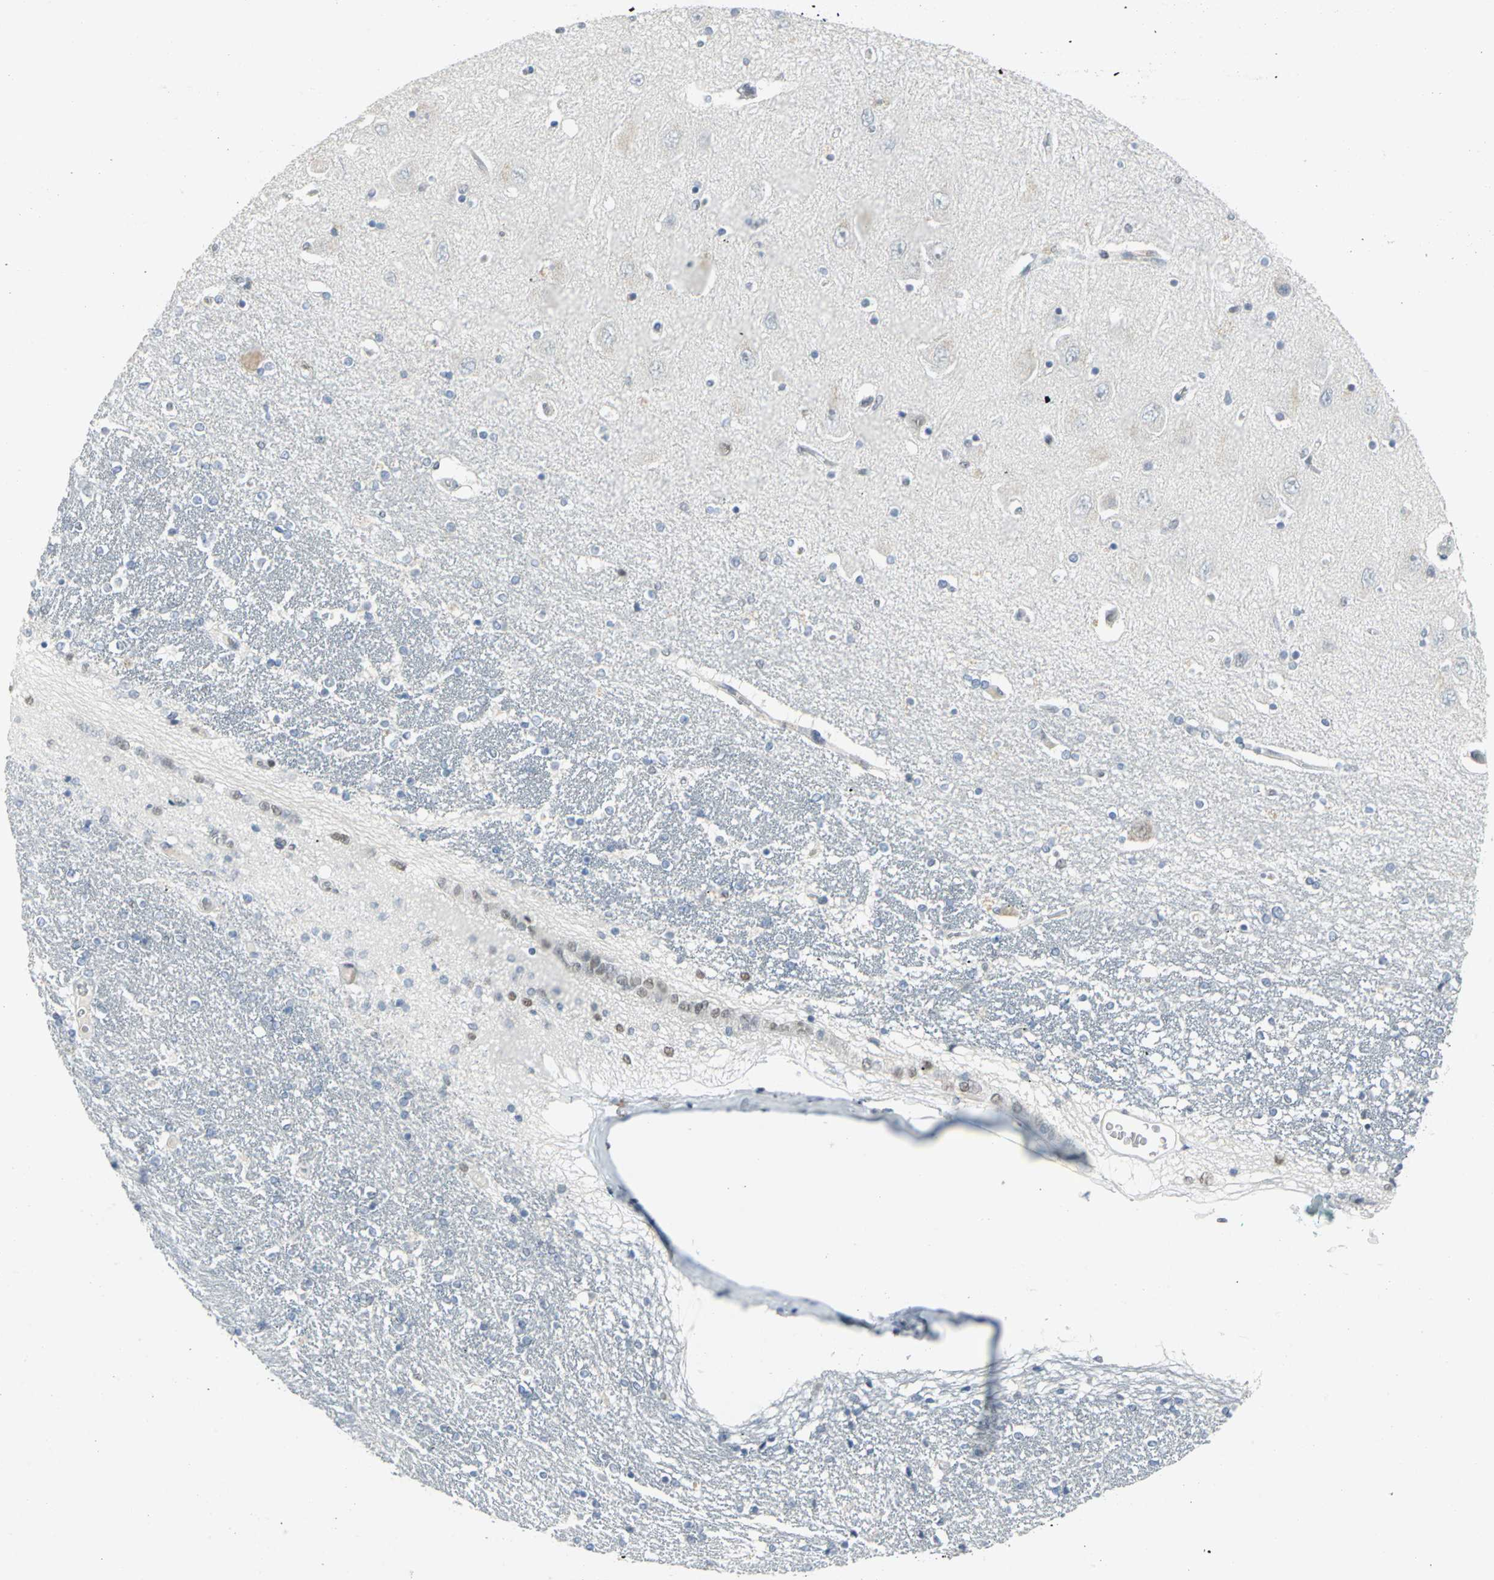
{"staining": {"intensity": "weak", "quantity": "<25%", "location": "nuclear"}, "tissue": "hippocampus", "cell_type": "Glial cells", "image_type": "normal", "snomed": [{"axis": "morphology", "description": "Normal tissue, NOS"}, {"axis": "topography", "description": "Hippocampus"}], "caption": "Immunohistochemistry histopathology image of benign hippocampus stained for a protein (brown), which exhibits no staining in glial cells.", "gene": "RPA1", "patient": {"sex": "female", "age": 54}}